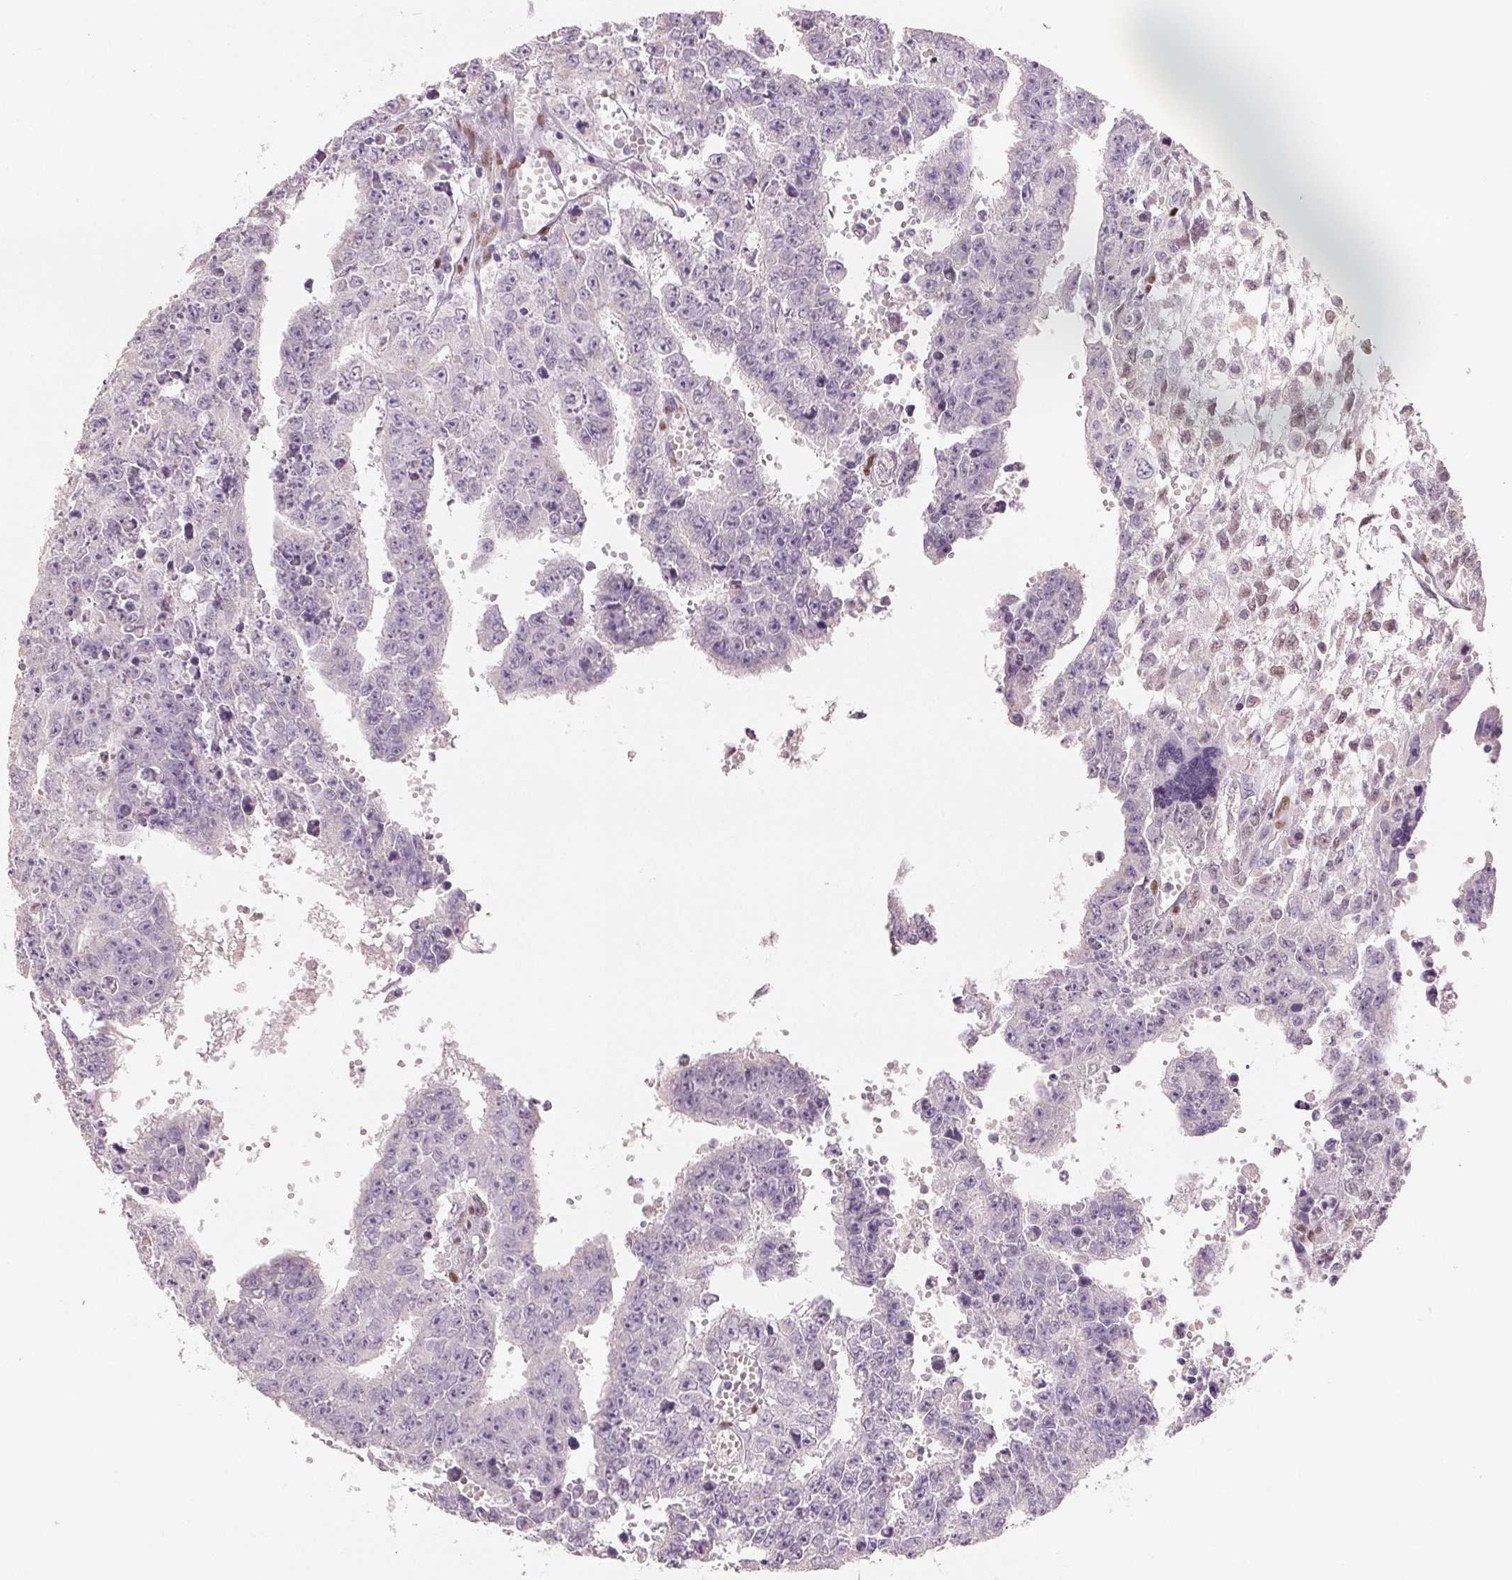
{"staining": {"intensity": "negative", "quantity": "none", "location": "none"}, "tissue": "testis cancer", "cell_type": "Tumor cells", "image_type": "cancer", "snomed": [{"axis": "morphology", "description": "Carcinoma, Embryonal, NOS"}, {"axis": "morphology", "description": "Teratoma, malignant, NOS"}, {"axis": "topography", "description": "Testis"}], "caption": "IHC of human testis cancer (embryonal carcinoma) shows no staining in tumor cells.", "gene": "SMARCD3", "patient": {"sex": "male", "age": 24}}